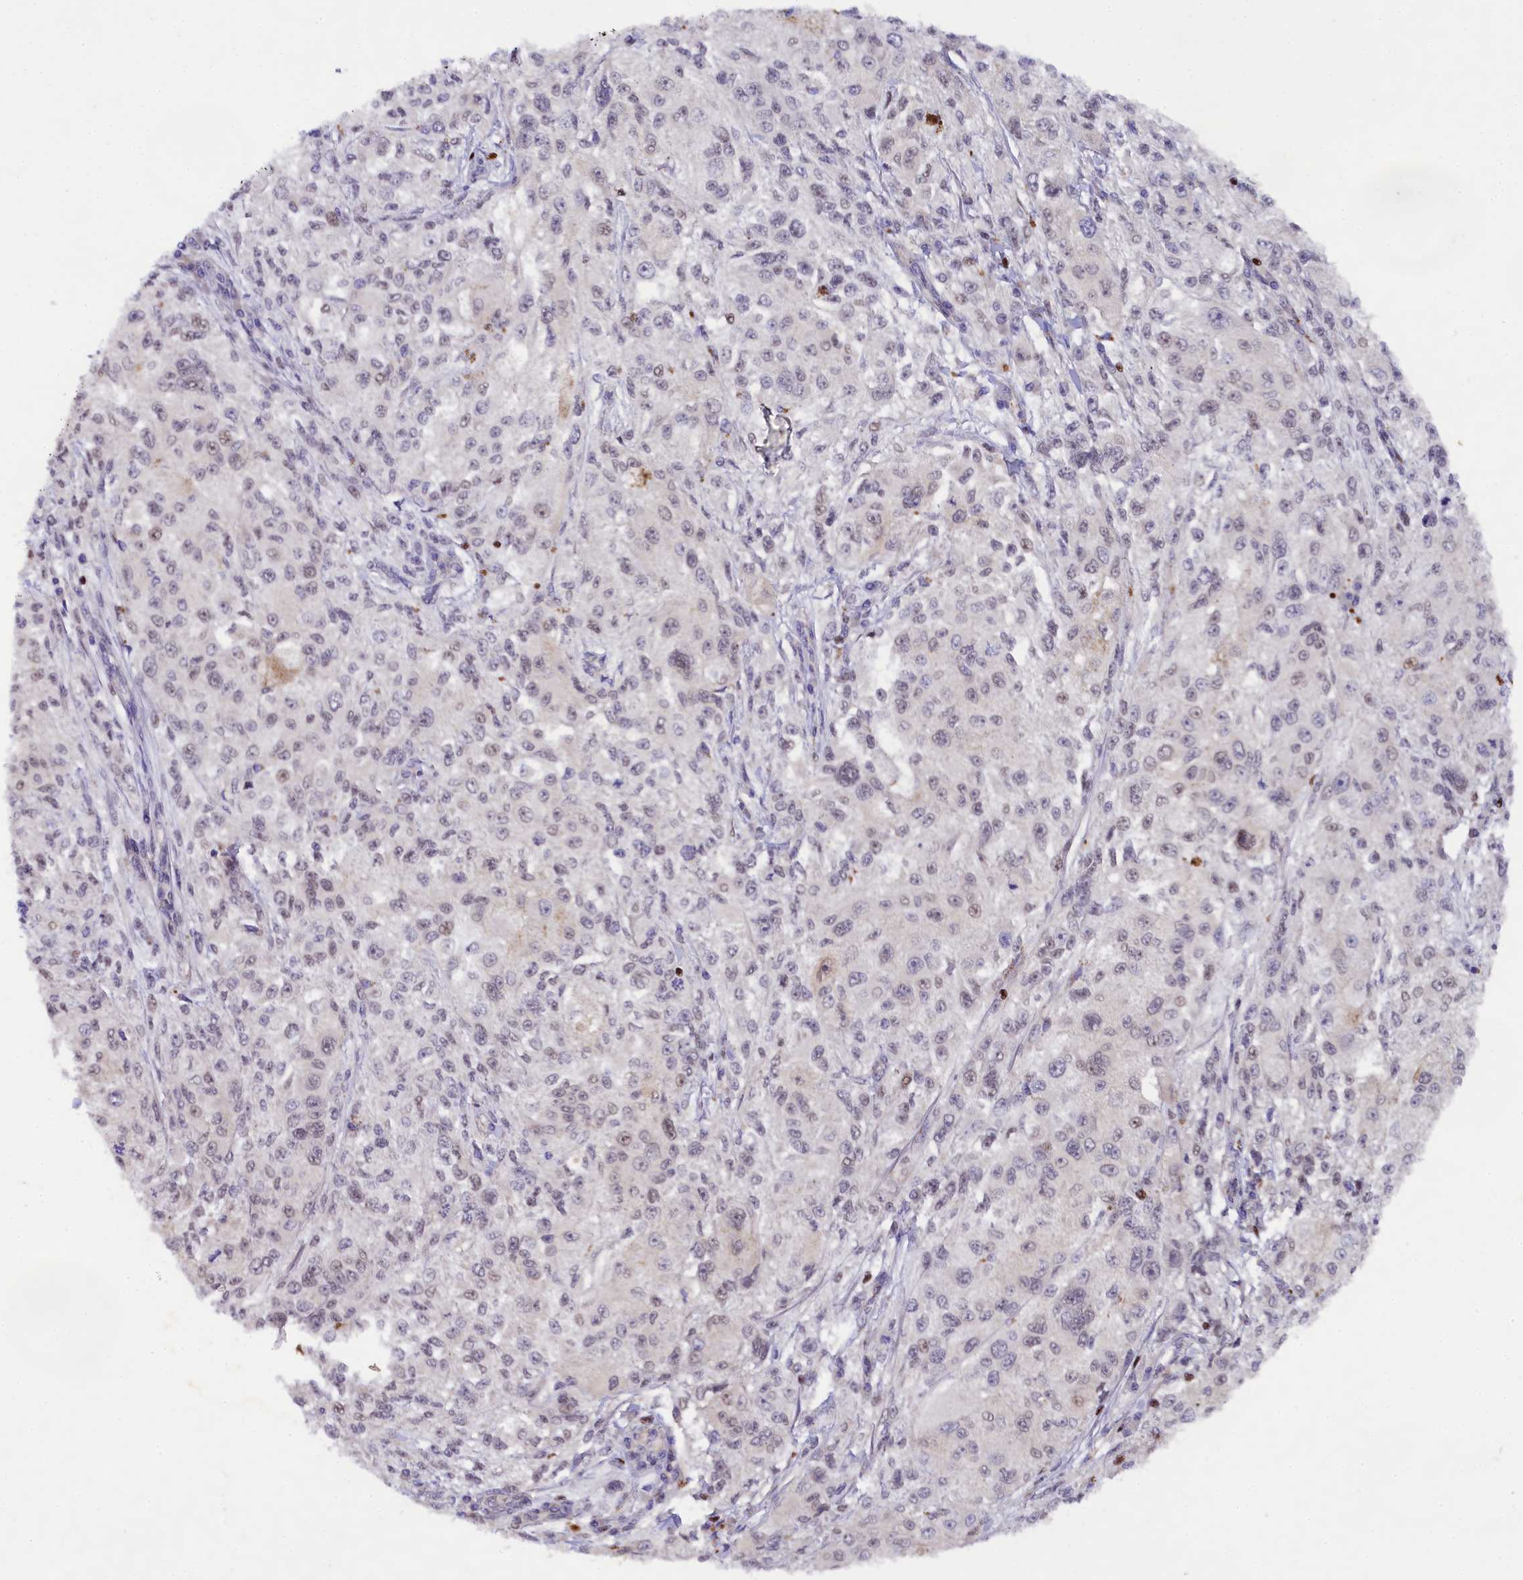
{"staining": {"intensity": "negative", "quantity": "none", "location": "none"}, "tissue": "melanoma", "cell_type": "Tumor cells", "image_type": "cancer", "snomed": [{"axis": "morphology", "description": "Necrosis, NOS"}, {"axis": "morphology", "description": "Malignant melanoma, NOS"}, {"axis": "topography", "description": "Skin"}], "caption": "IHC of human melanoma exhibits no staining in tumor cells.", "gene": "SP4", "patient": {"sex": "female", "age": 87}}